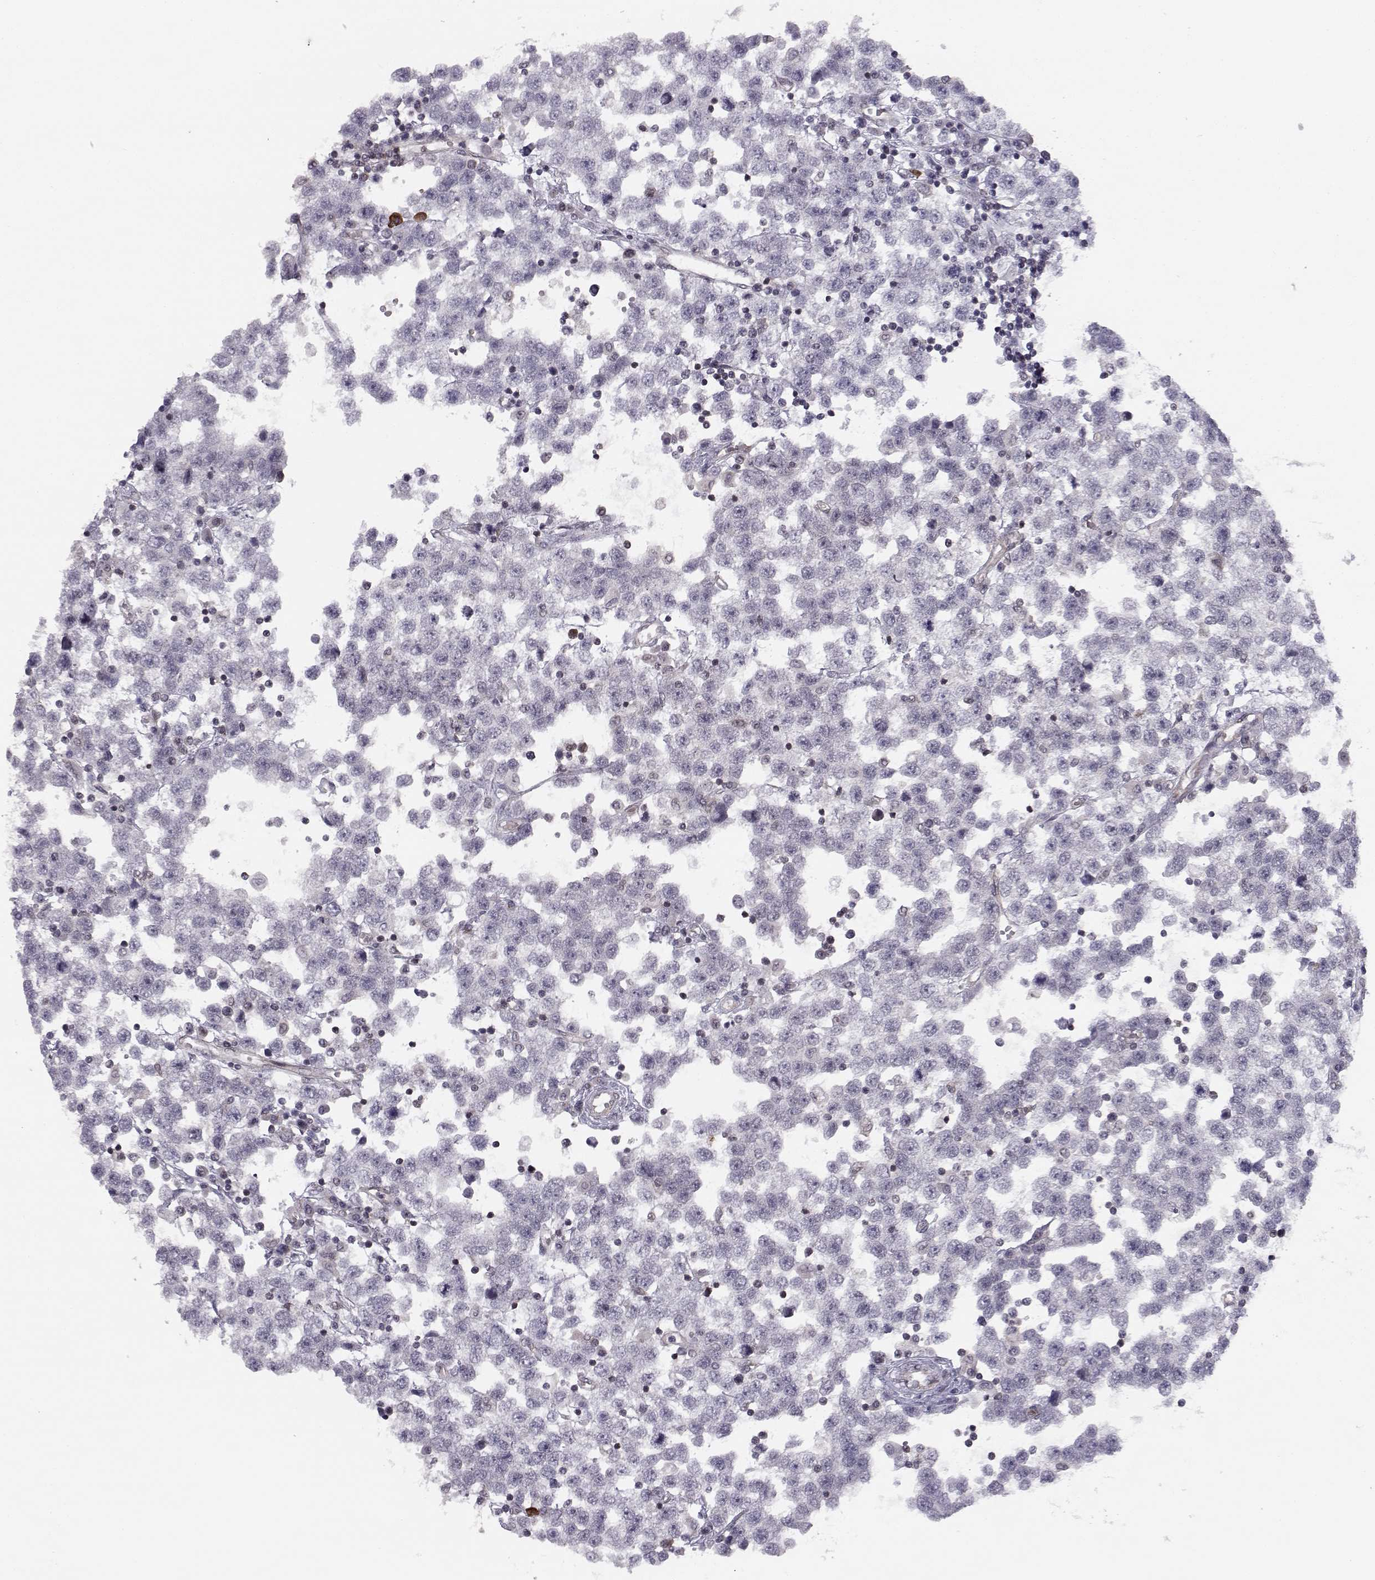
{"staining": {"intensity": "negative", "quantity": "none", "location": "none"}, "tissue": "testis cancer", "cell_type": "Tumor cells", "image_type": "cancer", "snomed": [{"axis": "morphology", "description": "Seminoma, NOS"}, {"axis": "topography", "description": "Testis"}], "caption": "This is an immunohistochemistry (IHC) histopathology image of seminoma (testis). There is no positivity in tumor cells.", "gene": "KIF13B", "patient": {"sex": "male", "age": 34}}